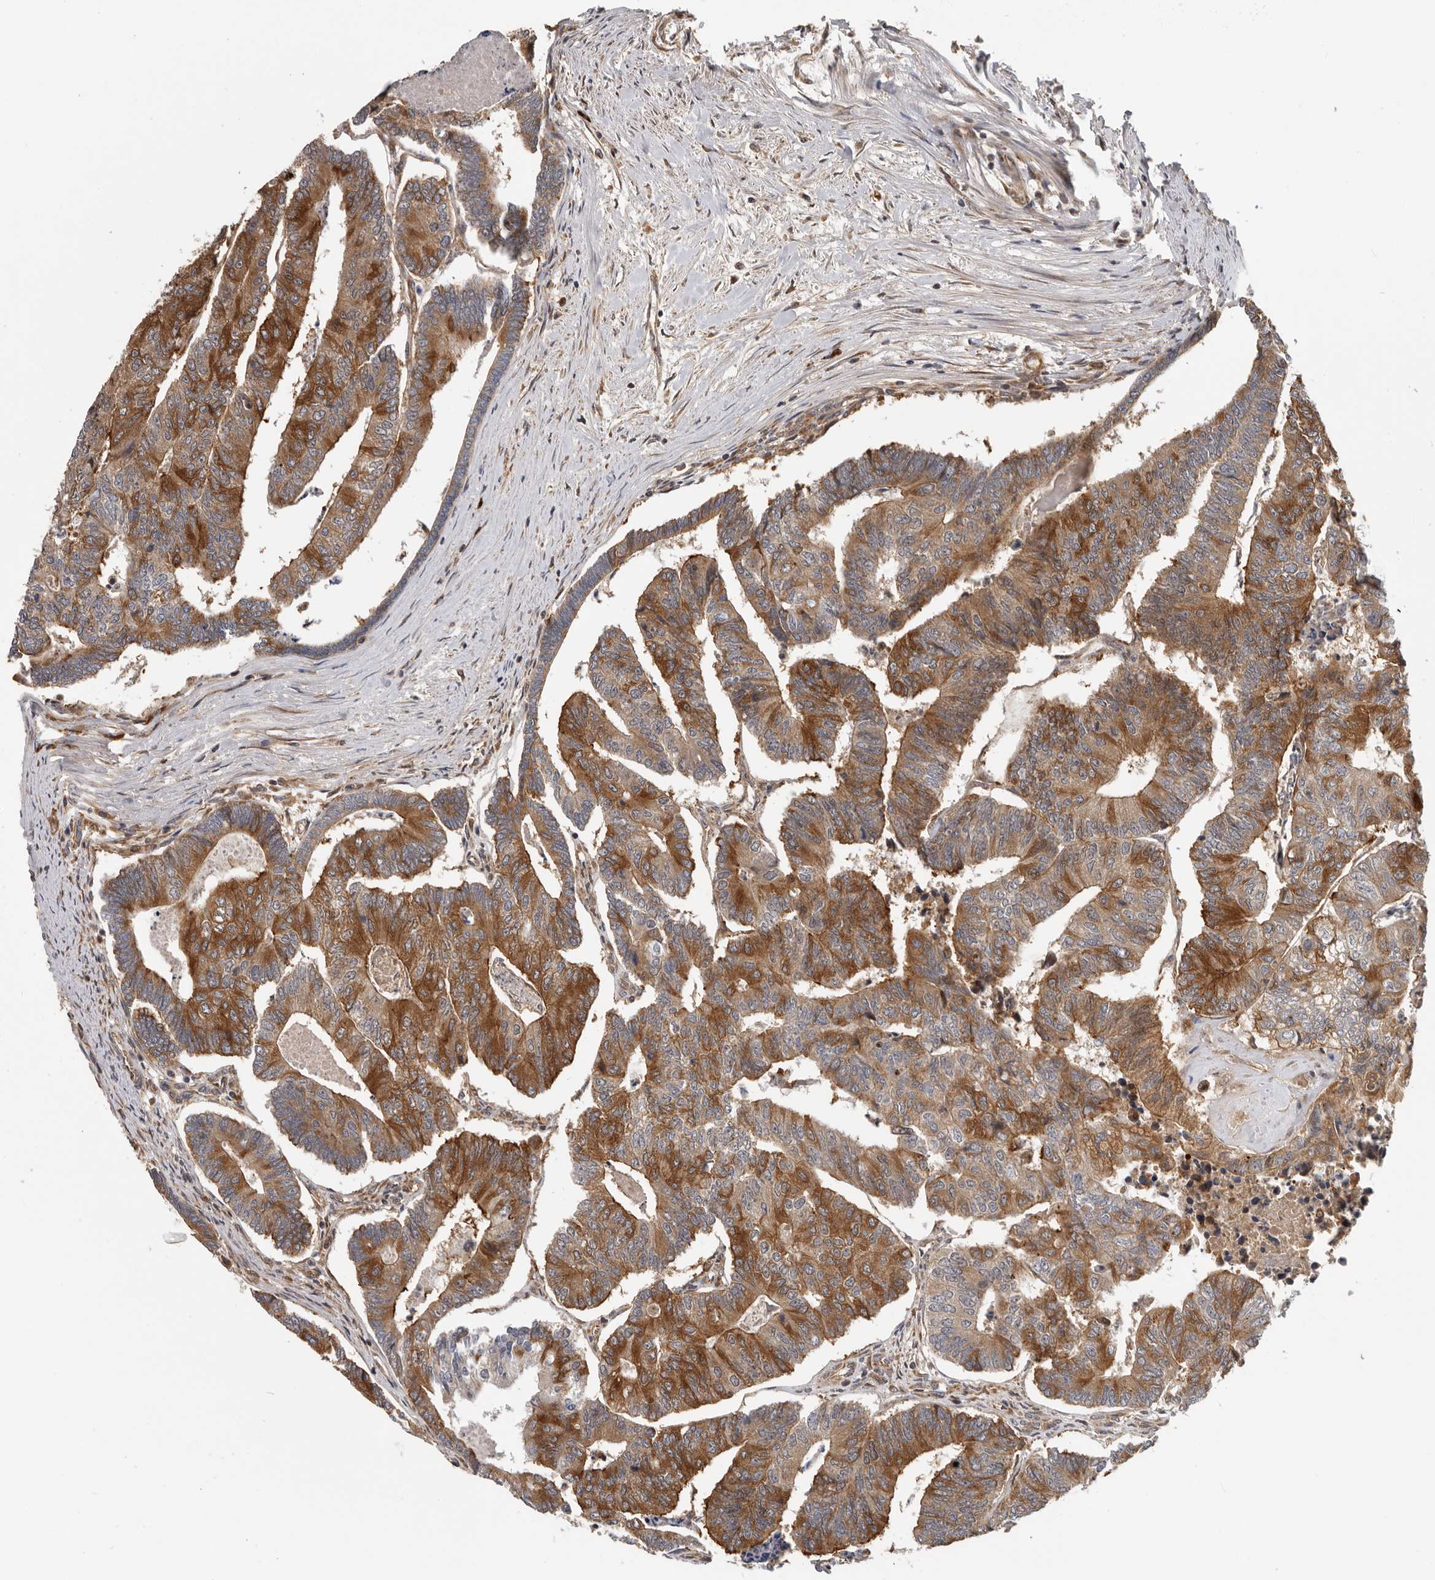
{"staining": {"intensity": "strong", "quantity": ">75%", "location": "cytoplasmic/membranous"}, "tissue": "colorectal cancer", "cell_type": "Tumor cells", "image_type": "cancer", "snomed": [{"axis": "morphology", "description": "Adenocarcinoma, NOS"}, {"axis": "topography", "description": "Colon"}], "caption": "A high-resolution micrograph shows immunohistochemistry (IHC) staining of colorectal cancer, which exhibits strong cytoplasmic/membranous positivity in about >75% of tumor cells.", "gene": "RNF157", "patient": {"sex": "female", "age": 67}}